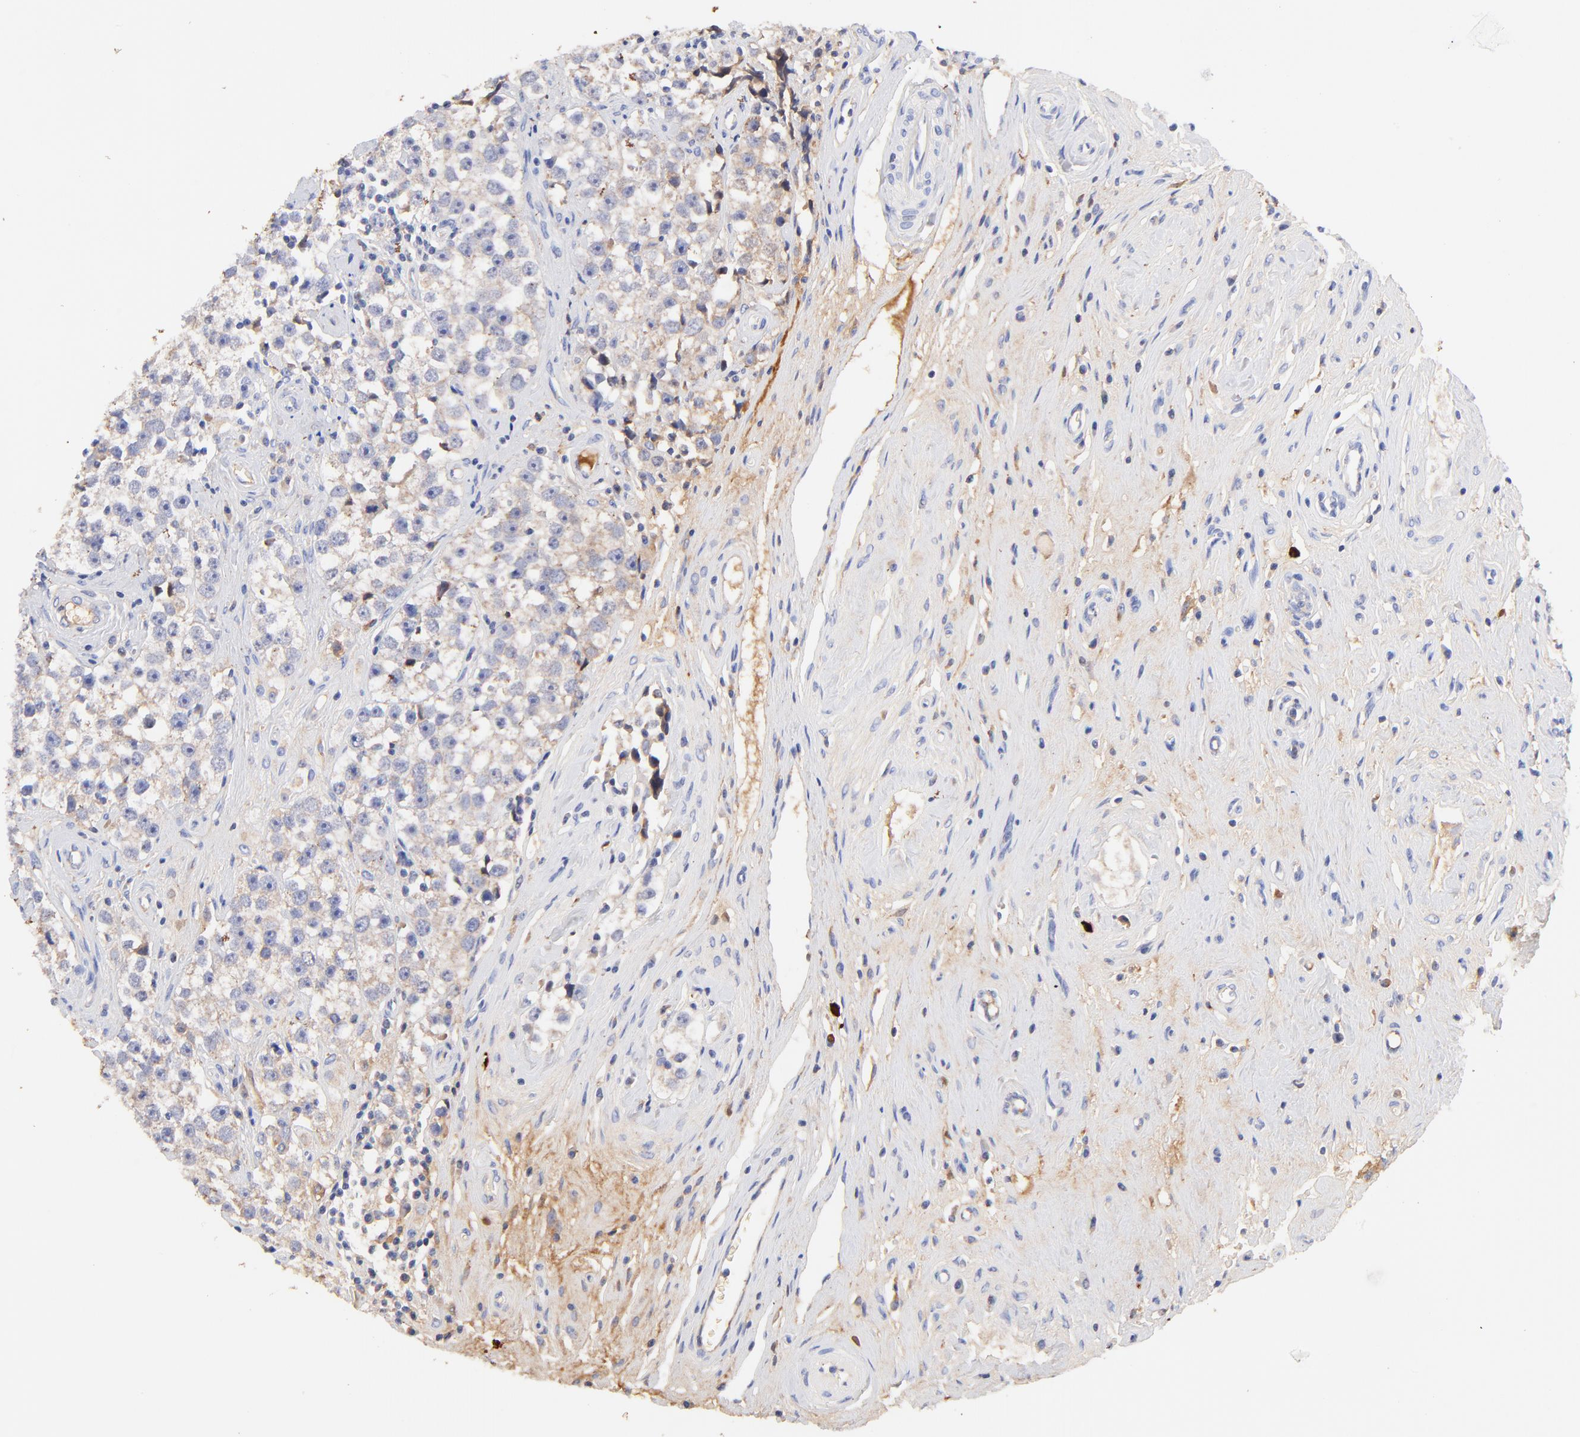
{"staining": {"intensity": "weak", "quantity": ">75%", "location": "cytoplasmic/membranous"}, "tissue": "testis cancer", "cell_type": "Tumor cells", "image_type": "cancer", "snomed": [{"axis": "morphology", "description": "Seminoma, NOS"}, {"axis": "topography", "description": "Testis"}], "caption": "IHC image of testis seminoma stained for a protein (brown), which displays low levels of weak cytoplasmic/membranous positivity in about >75% of tumor cells.", "gene": "IGLV7-43", "patient": {"sex": "male", "age": 32}}